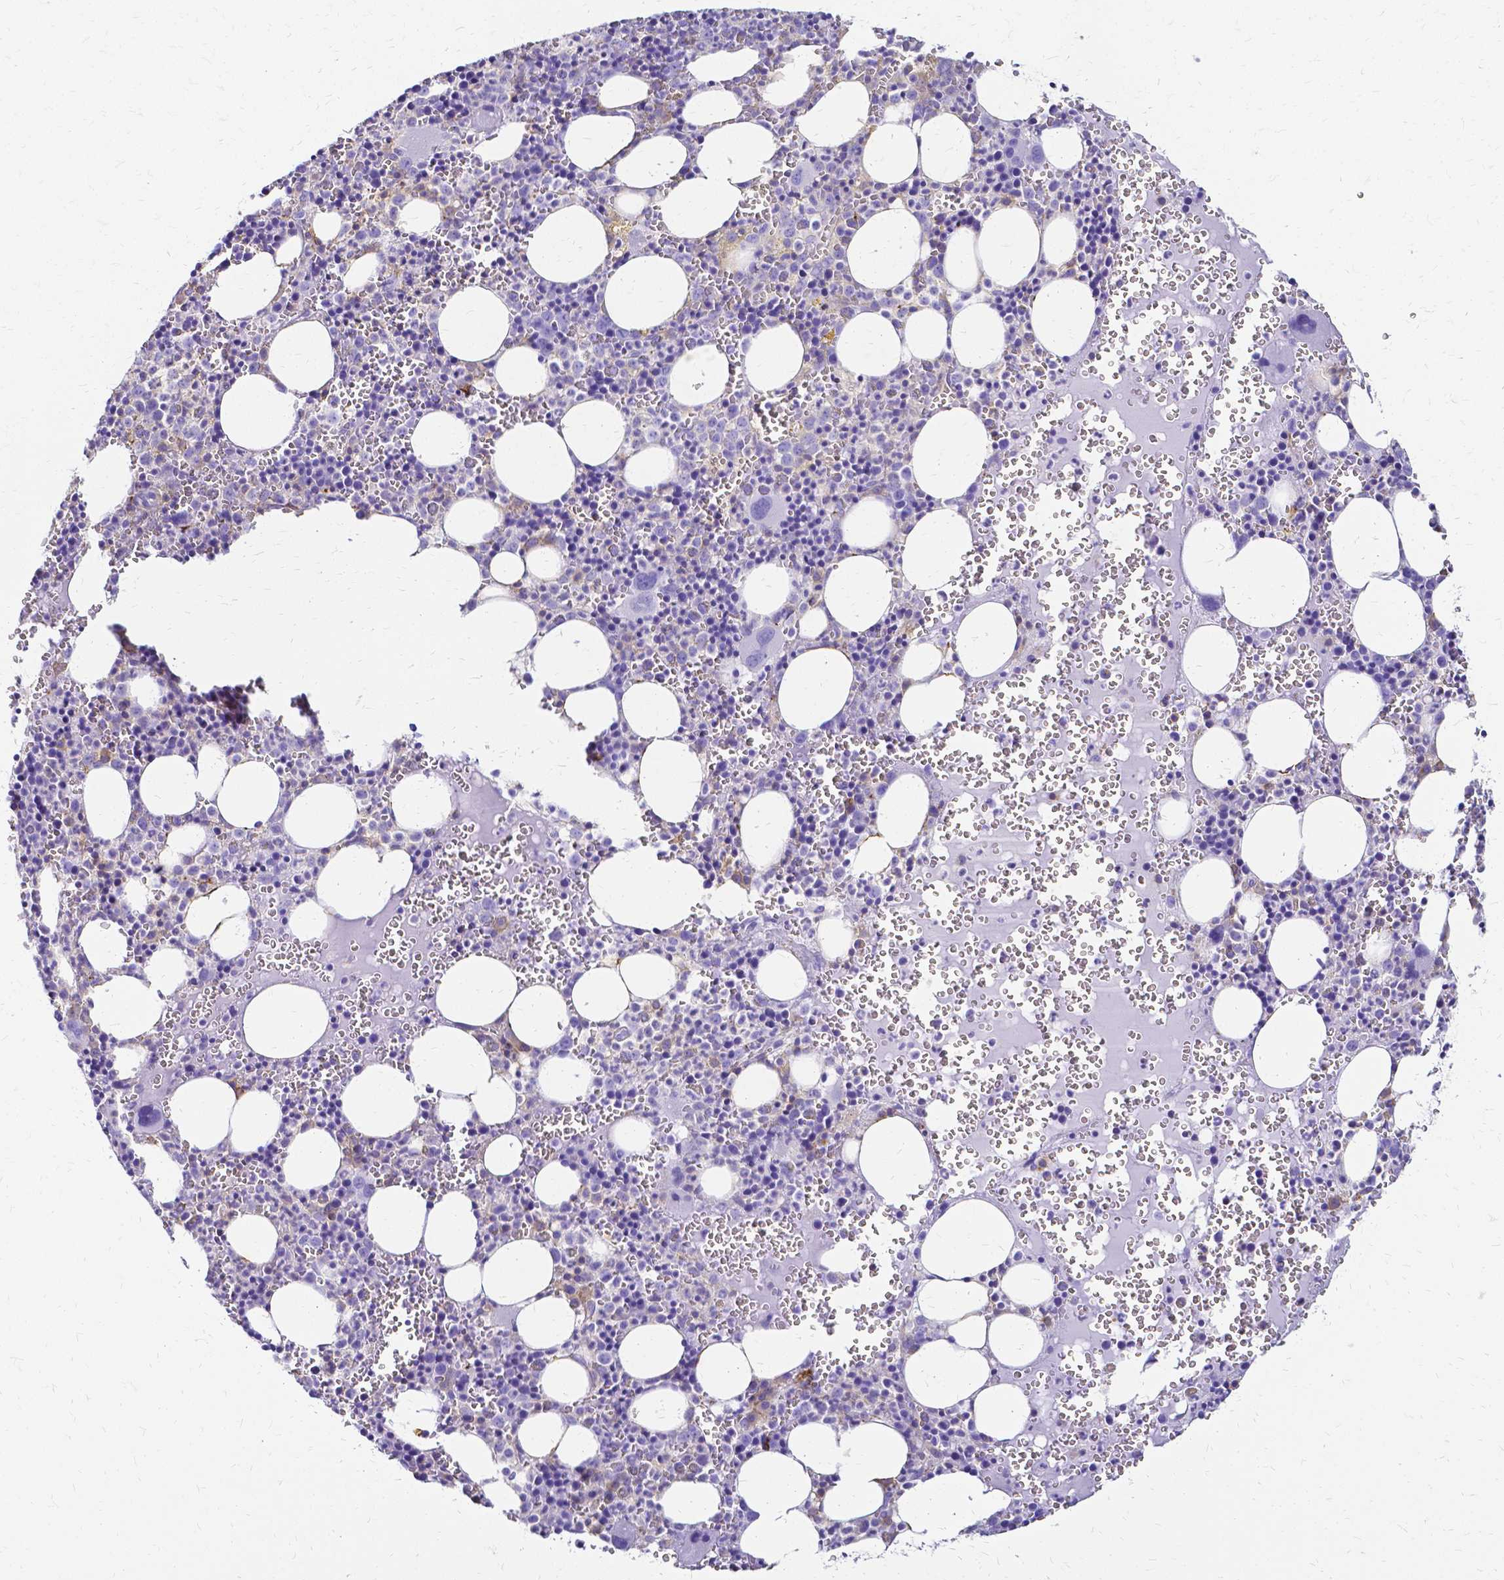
{"staining": {"intensity": "negative", "quantity": "none", "location": "none"}, "tissue": "bone marrow", "cell_type": "Hematopoietic cells", "image_type": "normal", "snomed": [{"axis": "morphology", "description": "Normal tissue, NOS"}, {"axis": "topography", "description": "Bone marrow"}], "caption": "This photomicrograph is of normal bone marrow stained with immunohistochemistry (IHC) to label a protein in brown with the nuclei are counter-stained blue. There is no positivity in hematopoietic cells. (DAB IHC, high magnification).", "gene": "HSPA12A", "patient": {"sex": "male", "age": 63}}